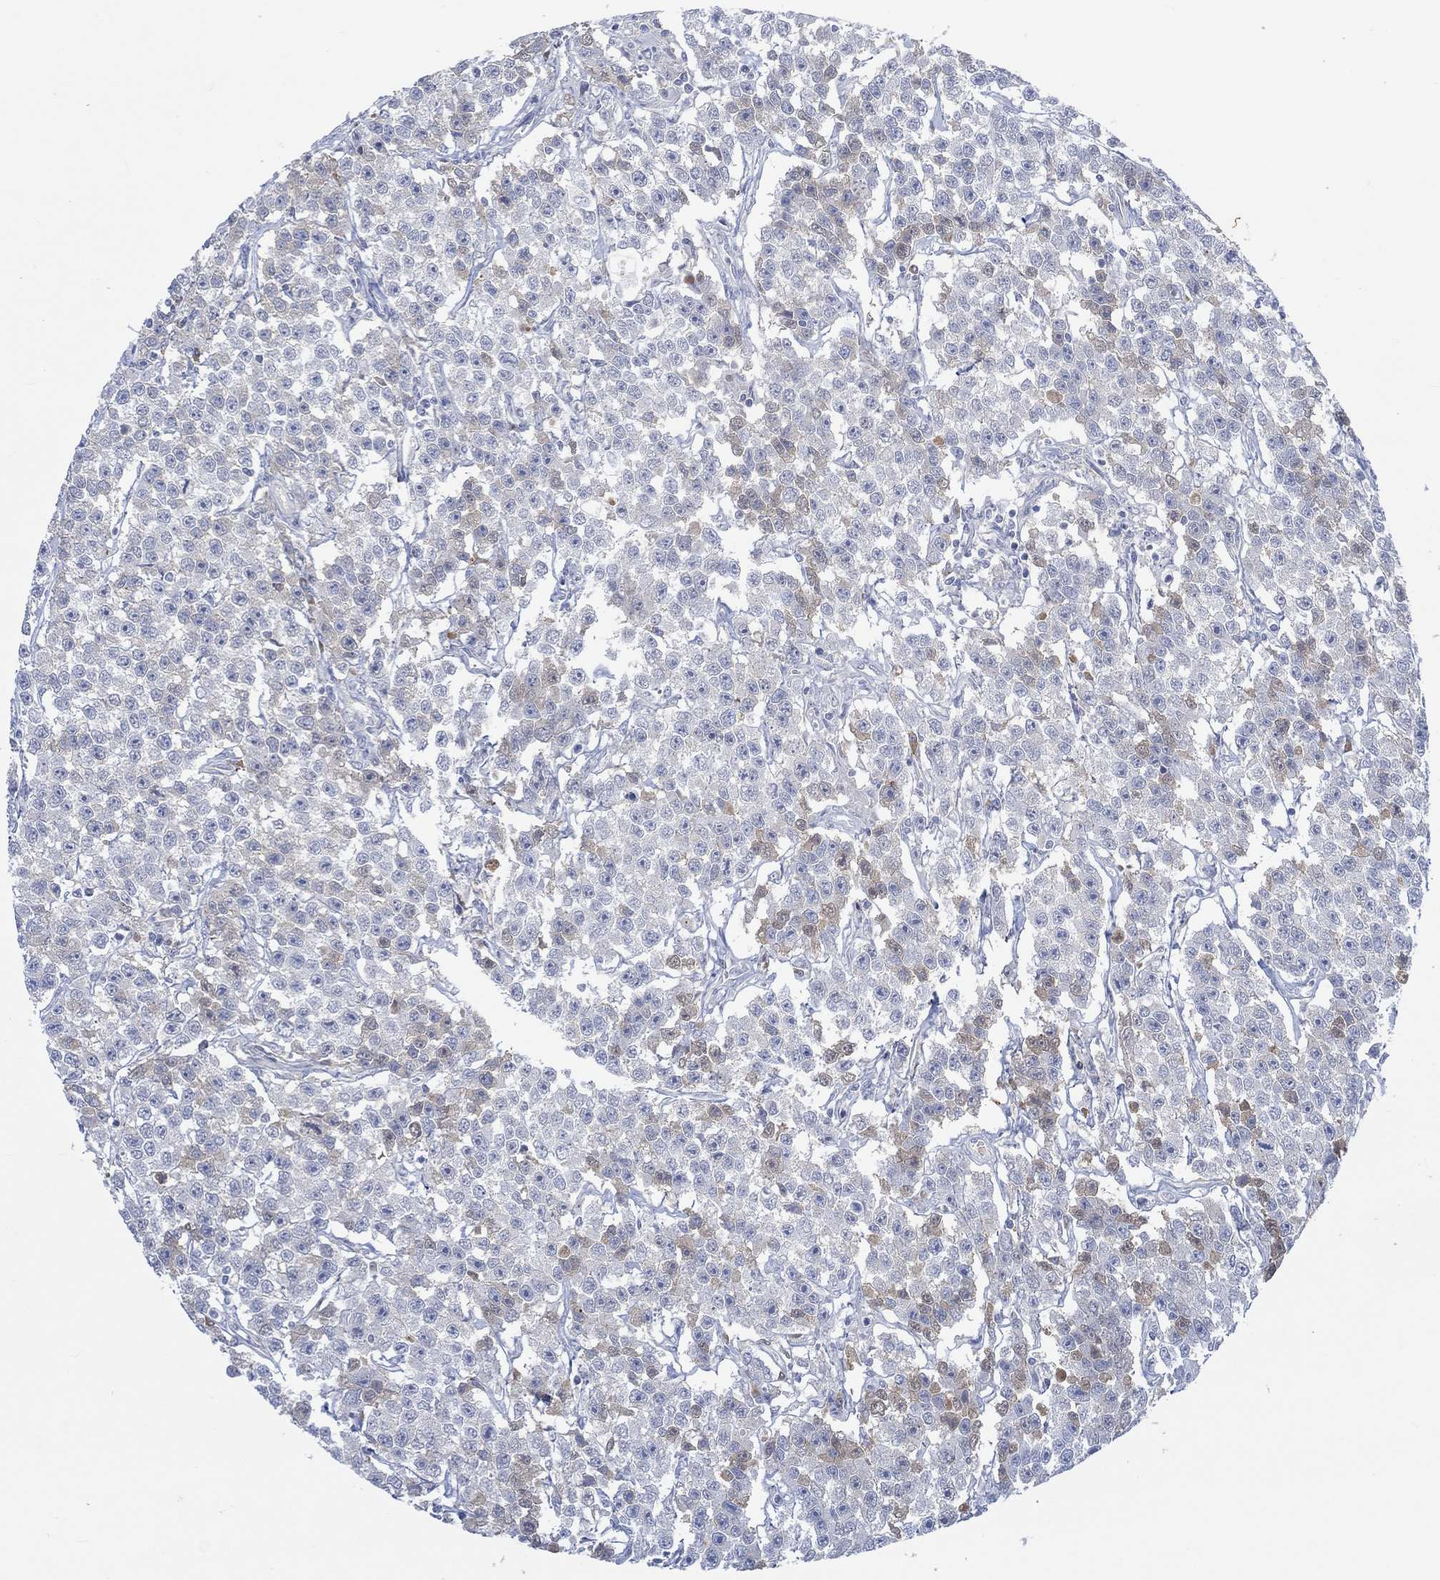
{"staining": {"intensity": "weak", "quantity": "<25%", "location": "cytoplasmic/membranous"}, "tissue": "testis cancer", "cell_type": "Tumor cells", "image_type": "cancer", "snomed": [{"axis": "morphology", "description": "Seminoma, NOS"}, {"axis": "topography", "description": "Testis"}], "caption": "IHC micrograph of neoplastic tissue: human testis seminoma stained with DAB (3,3'-diaminobenzidine) demonstrates no significant protein expression in tumor cells. (DAB (3,3'-diaminobenzidine) IHC, high magnification).", "gene": "MSTN", "patient": {"sex": "male", "age": 59}}